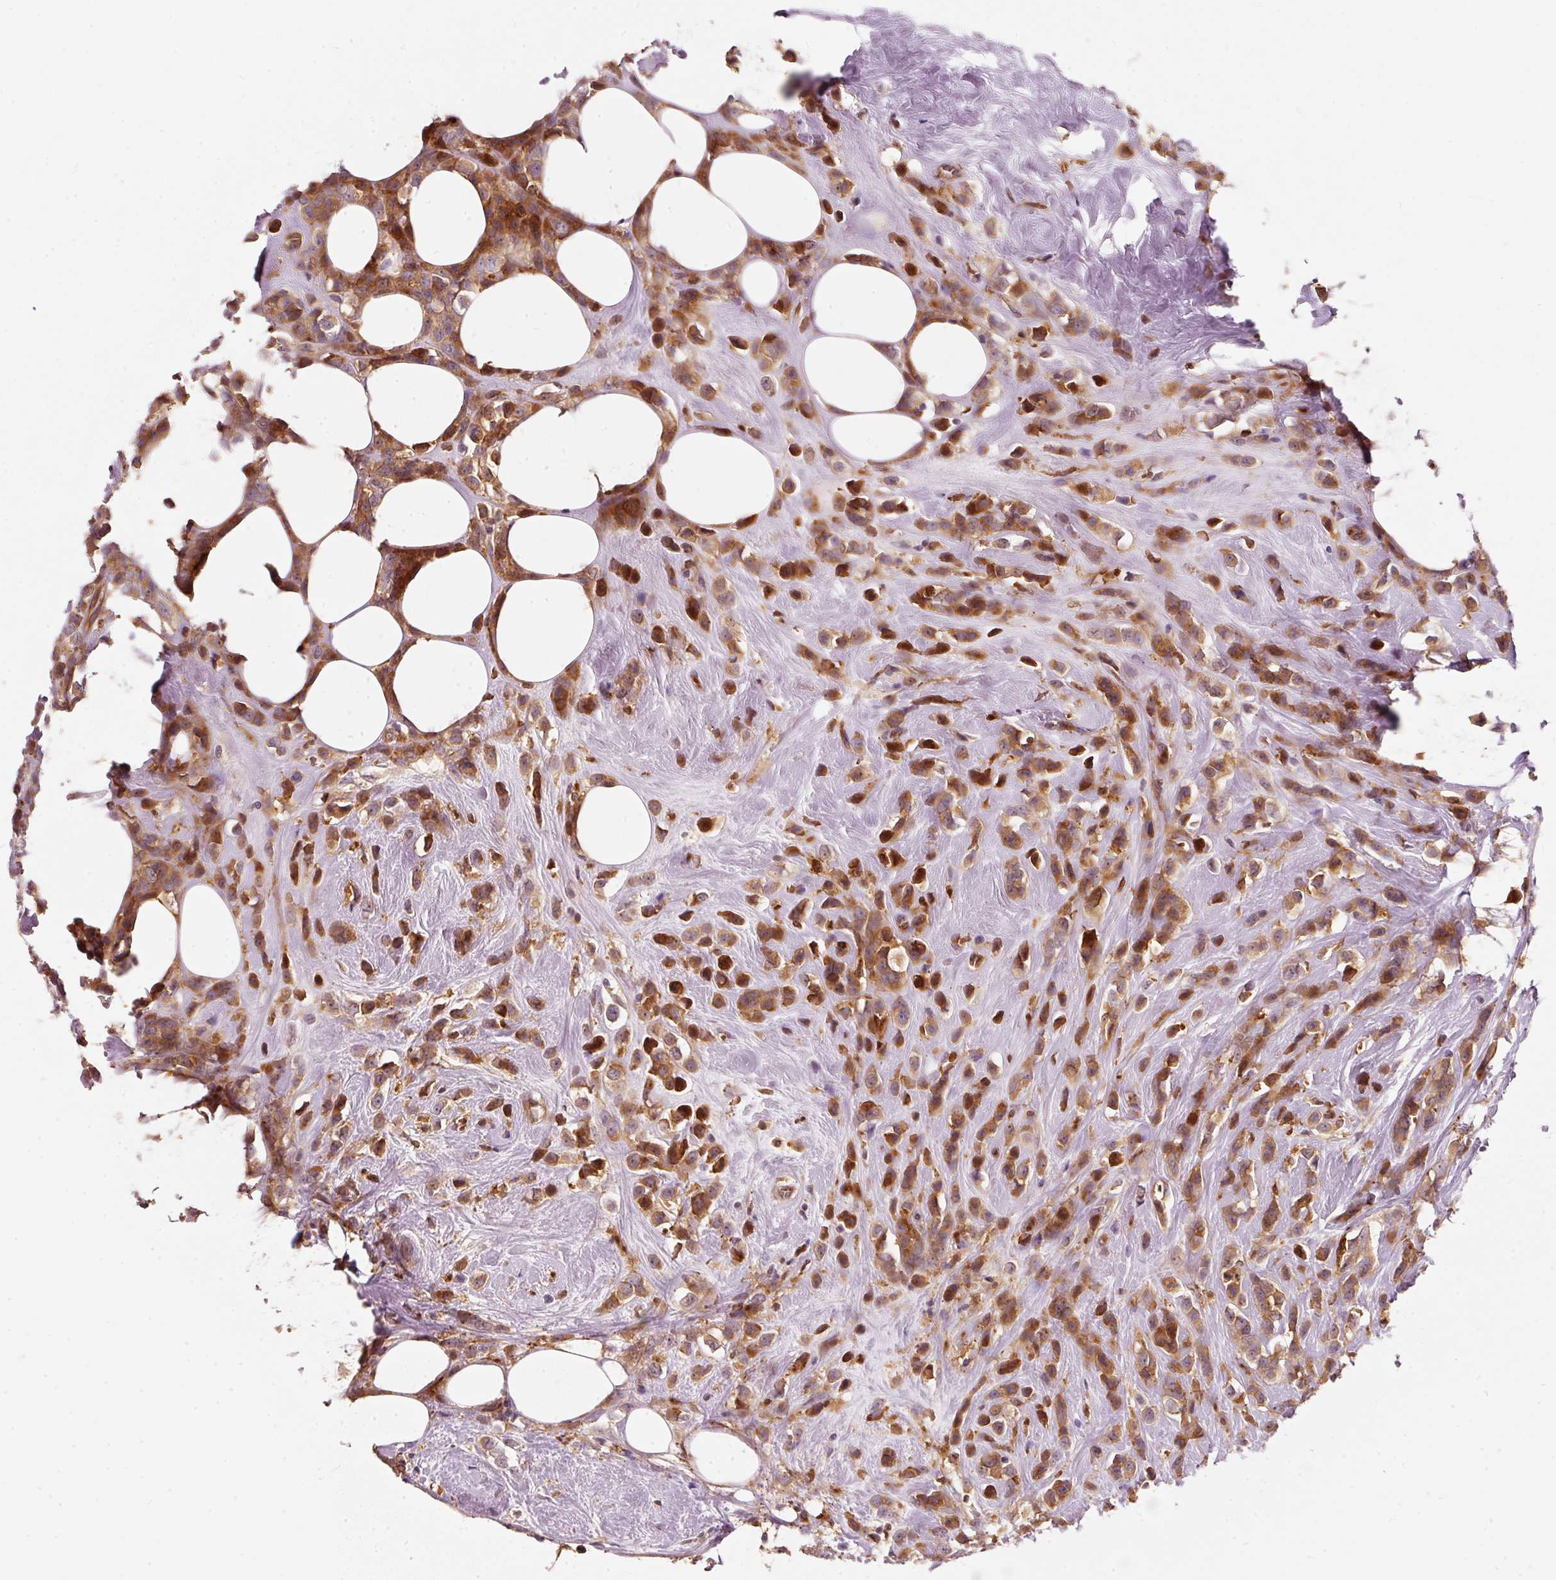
{"staining": {"intensity": "moderate", "quantity": ">75%", "location": "cytoplasmic/membranous"}, "tissue": "breast cancer", "cell_type": "Tumor cells", "image_type": "cancer", "snomed": [{"axis": "morphology", "description": "Duct carcinoma"}, {"axis": "topography", "description": "Breast"}], "caption": "A high-resolution image shows immunohistochemistry (IHC) staining of breast cancer (invasive ductal carcinoma), which reveals moderate cytoplasmic/membranous positivity in about >75% of tumor cells. The staining was performed using DAB, with brown indicating positive protein expression. Nuclei are stained blue with hematoxylin.", "gene": "IQGAP2", "patient": {"sex": "female", "age": 80}}